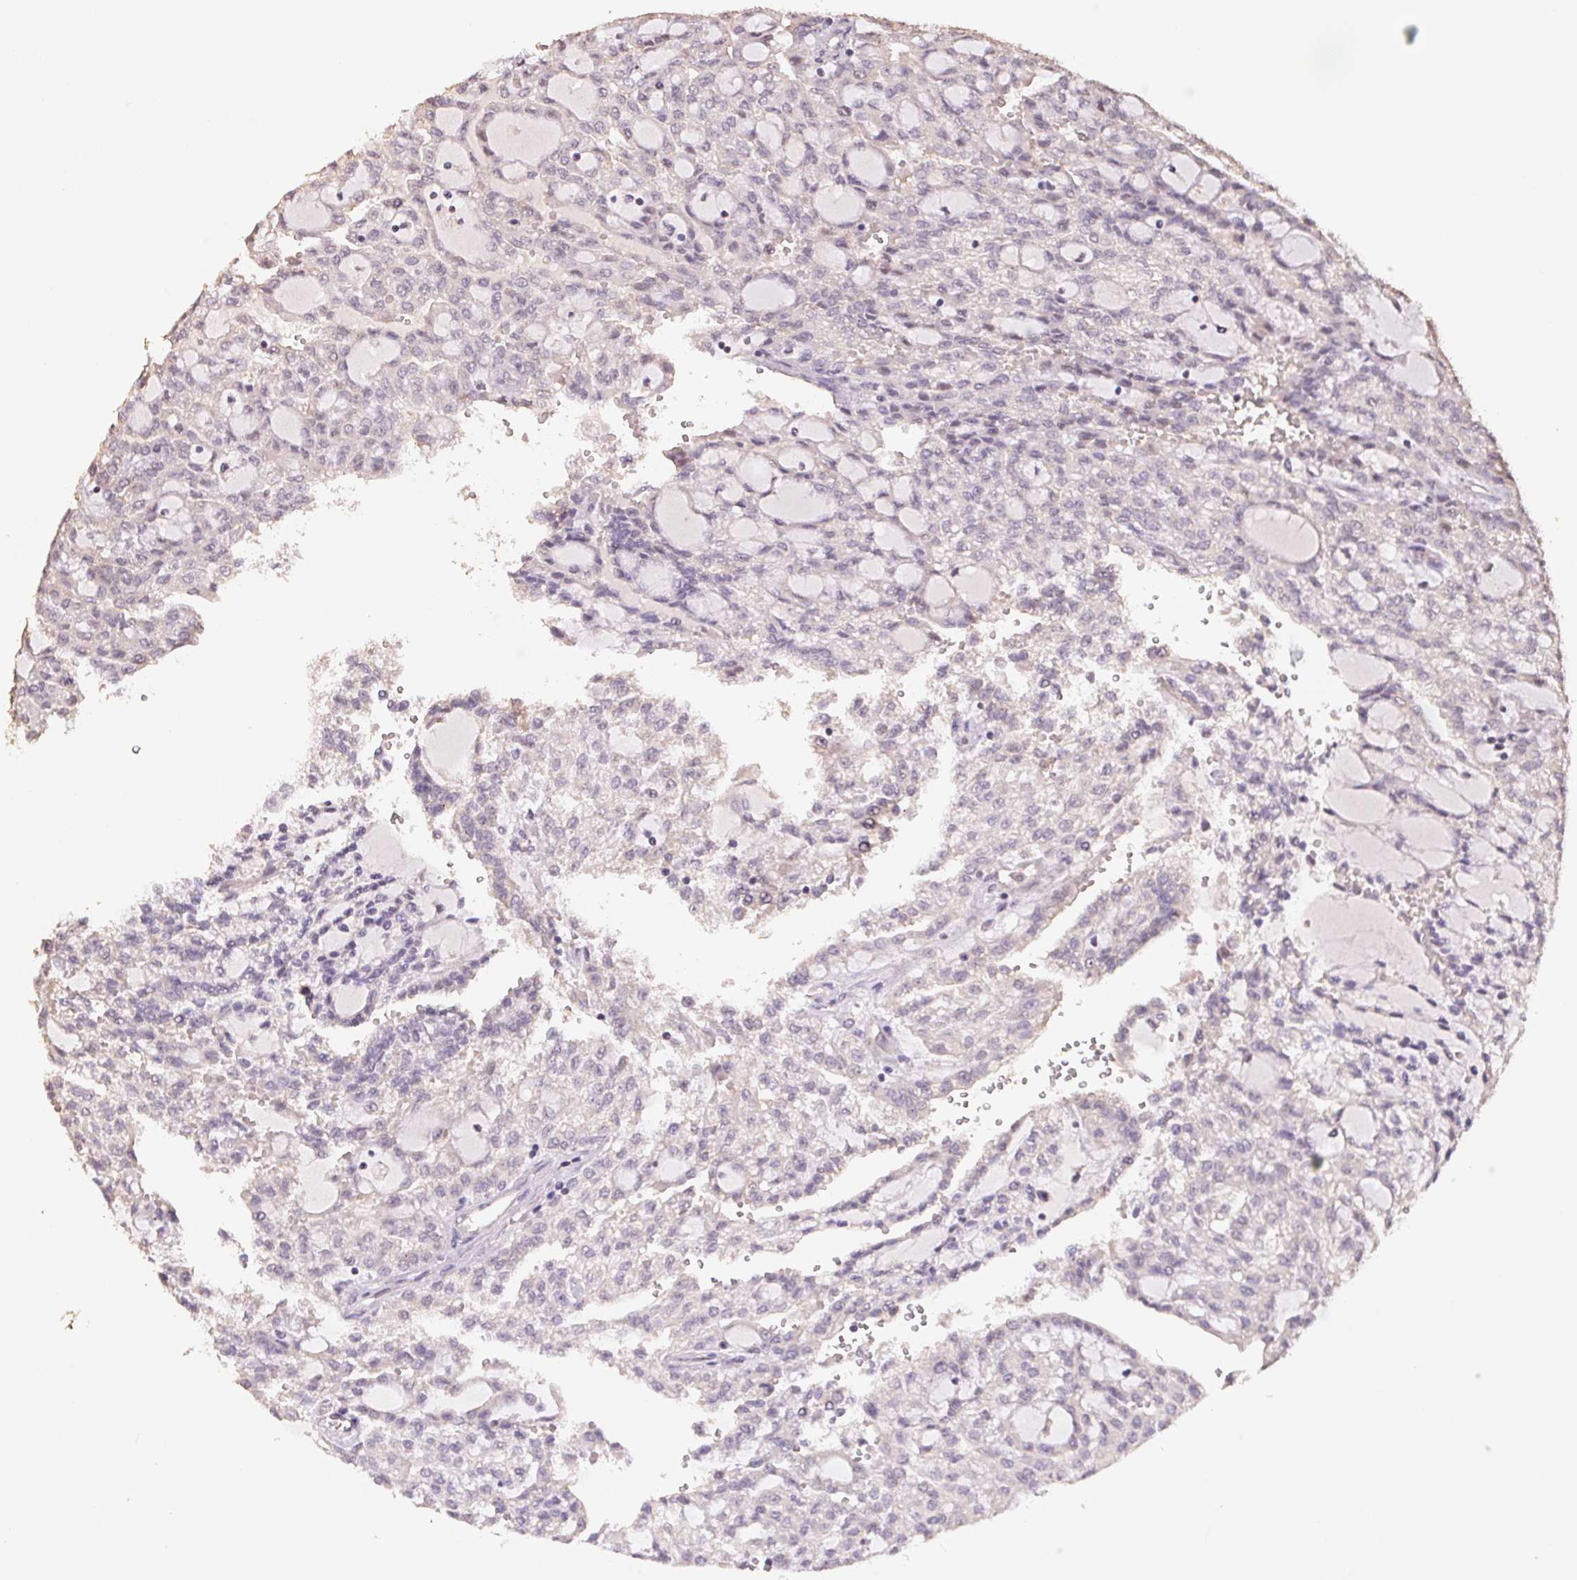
{"staining": {"intensity": "negative", "quantity": "none", "location": "none"}, "tissue": "renal cancer", "cell_type": "Tumor cells", "image_type": "cancer", "snomed": [{"axis": "morphology", "description": "Adenocarcinoma, NOS"}, {"axis": "topography", "description": "Kidney"}], "caption": "Histopathology image shows no protein expression in tumor cells of renal cancer (adenocarcinoma) tissue. (DAB (3,3'-diaminobenzidine) IHC, high magnification).", "gene": "CENPF", "patient": {"sex": "male", "age": 63}}